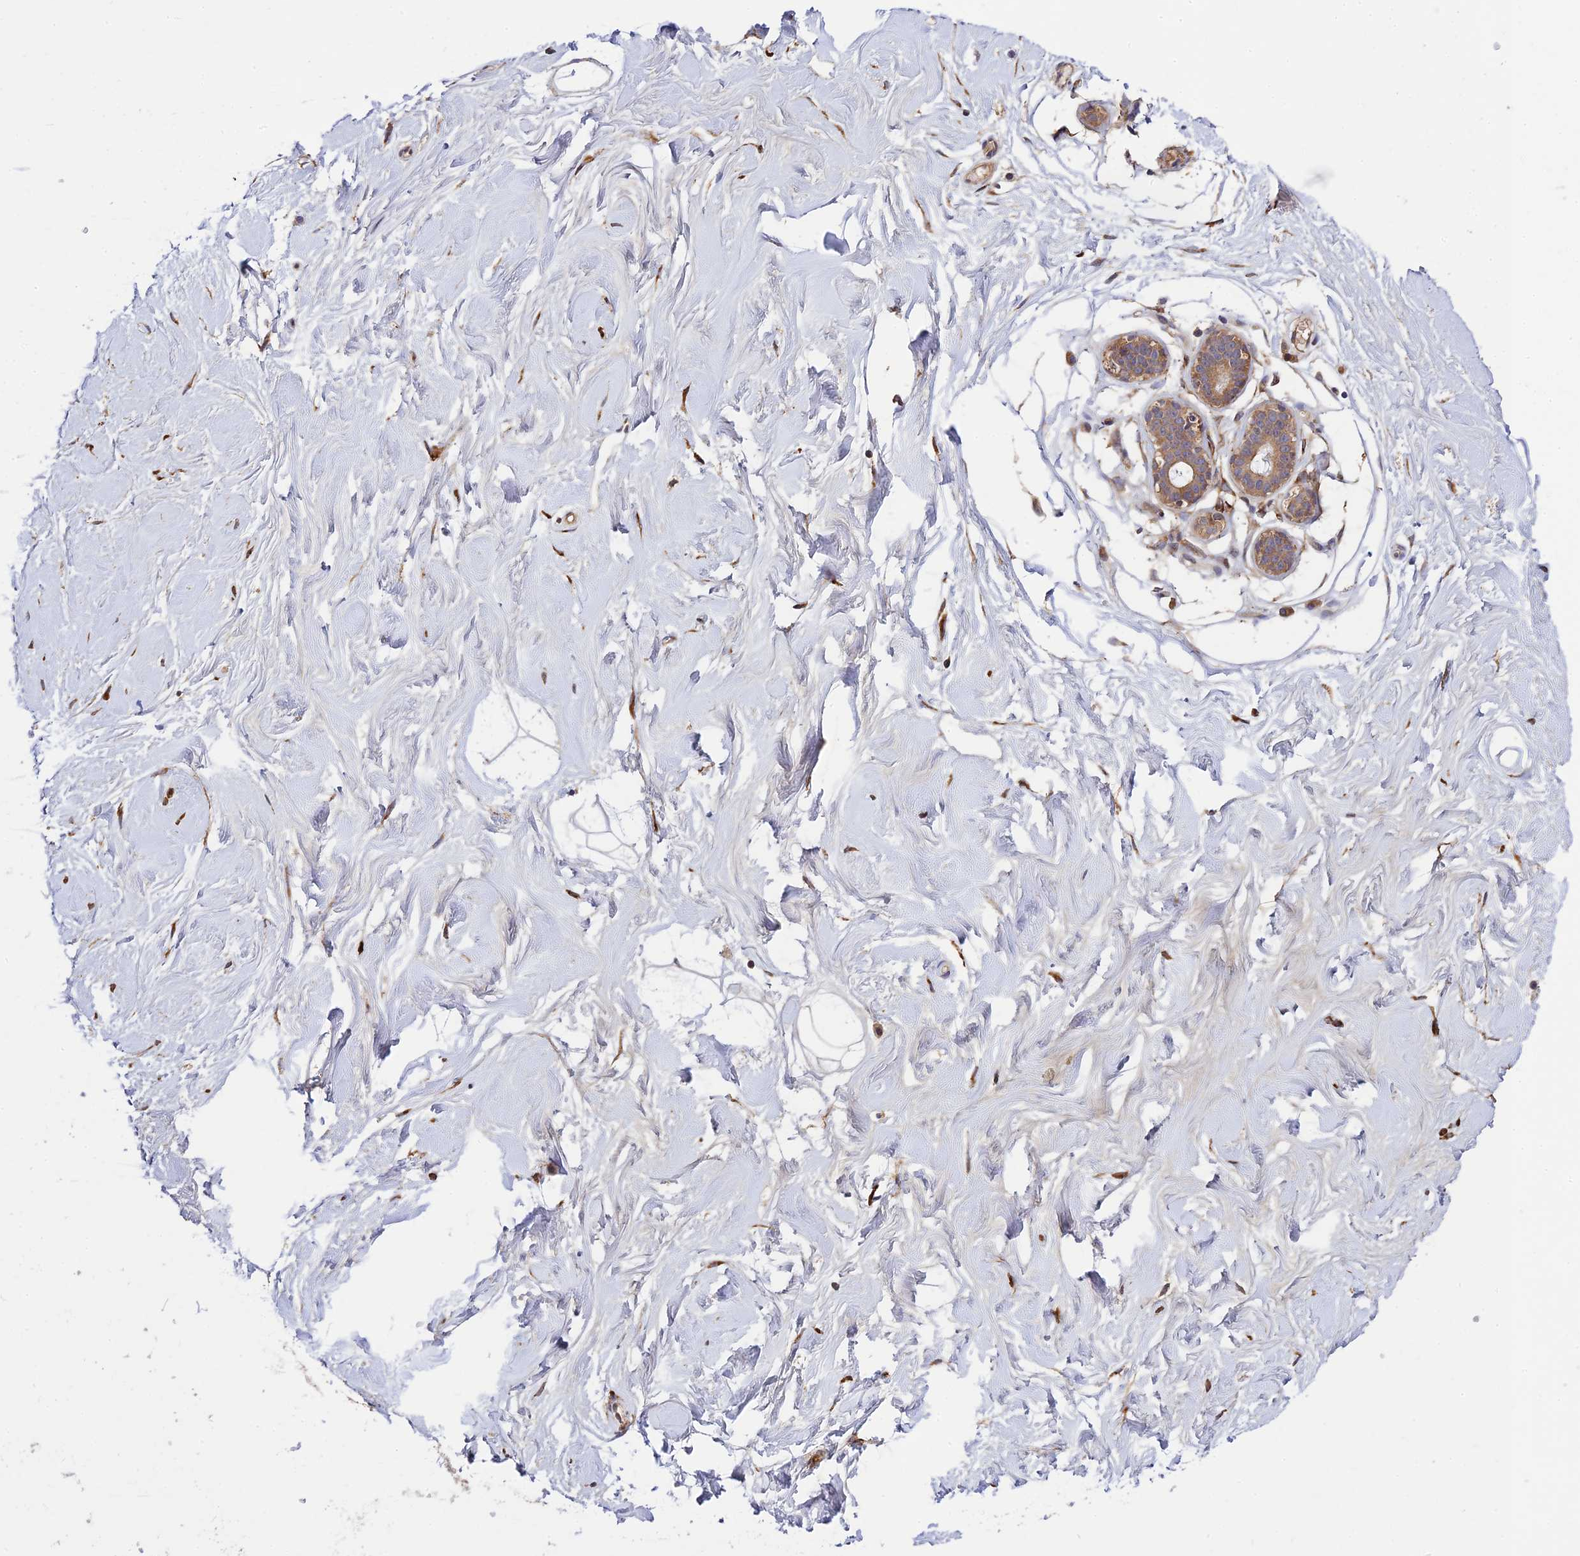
{"staining": {"intensity": "negative", "quantity": "none", "location": "none"}, "tissue": "breast", "cell_type": "Adipocytes", "image_type": "normal", "snomed": [{"axis": "morphology", "description": "Normal tissue, NOS"}, {"axis": "morphology", "description": "Adenoma, NOS"}, {"axis": "topography", "description": "Breast"}], "caption": "Micrograph shows no significant protein positivity in adipocytes of benign breast.", "gene": "P3H3", "patient": {"sex": "female", "age": 23}}